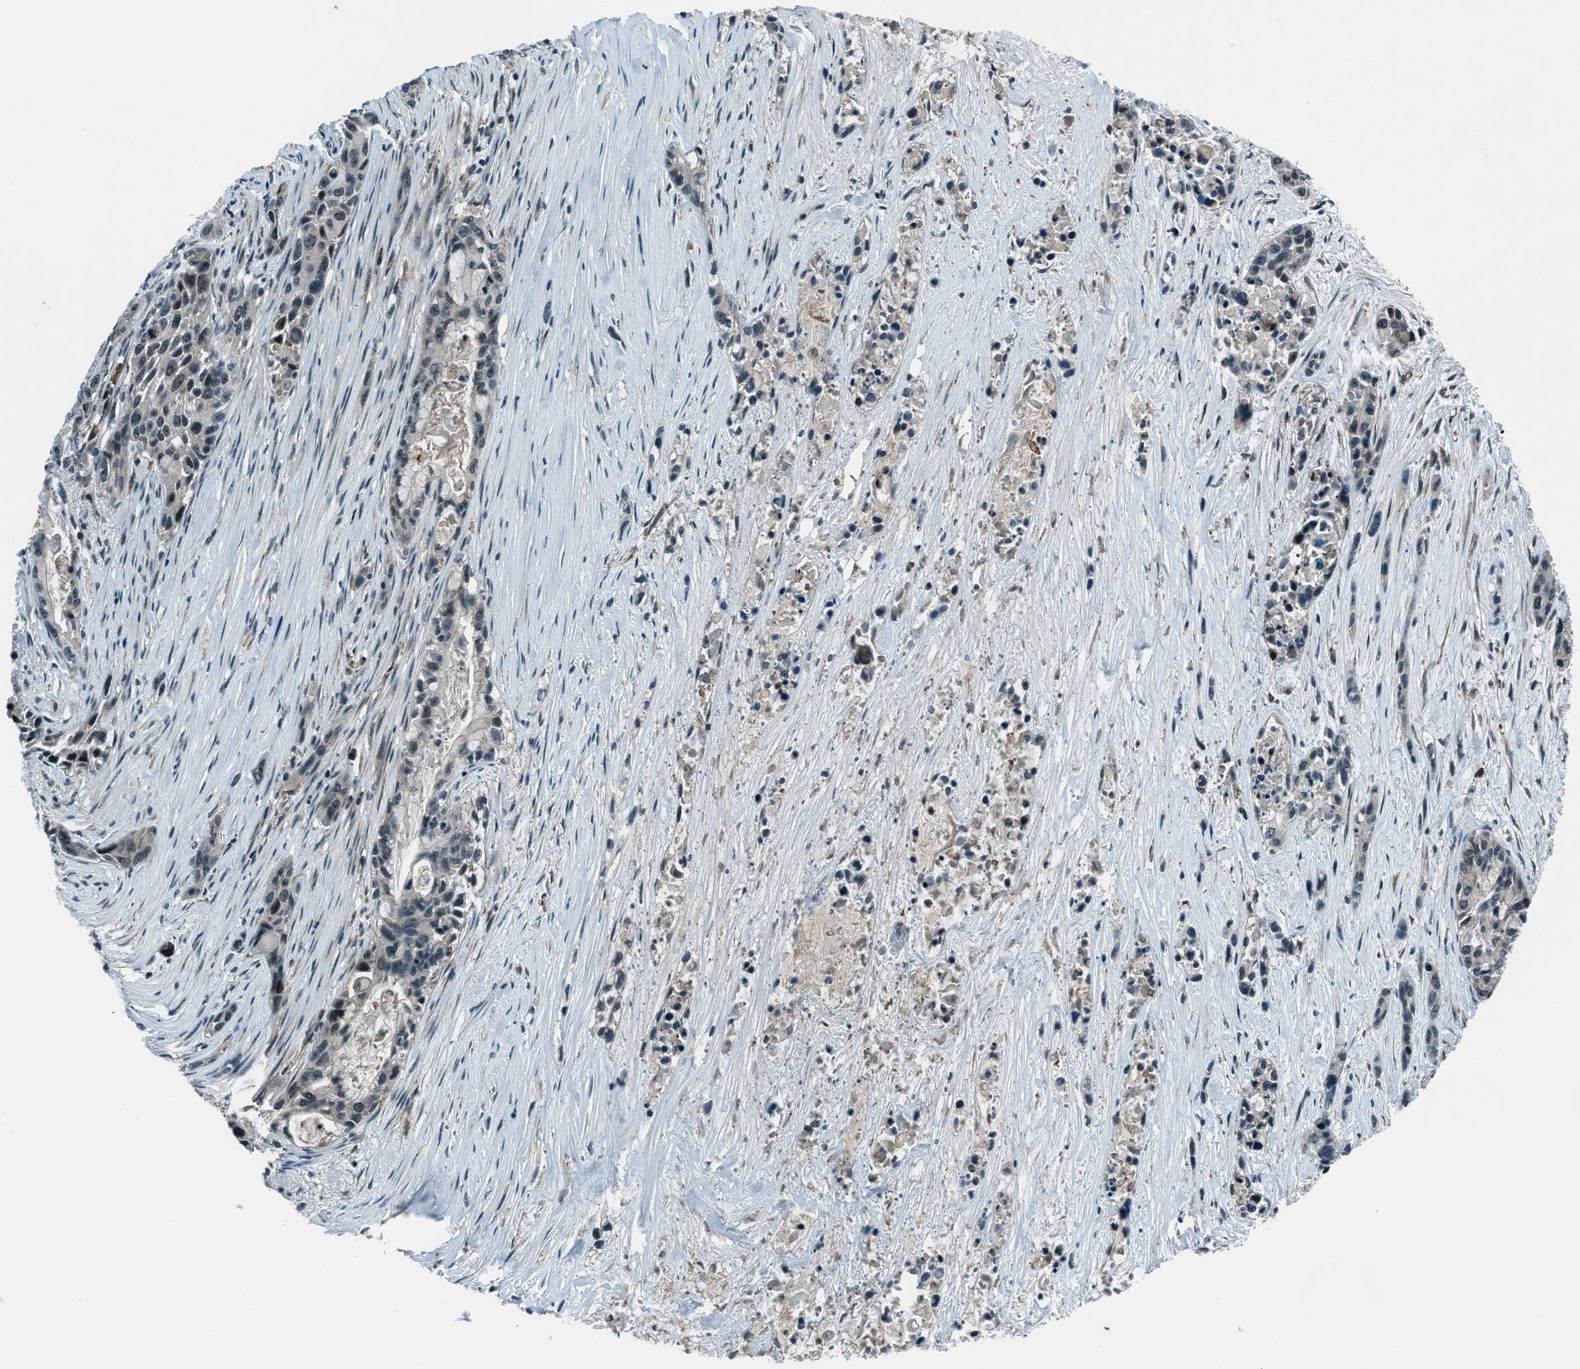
{"staining": {"intensity": "moderate", "quantity": "<25%", "location": "nuclear"}, "tissue": "pancreatic cancer", "cell_type": "Tumor cells", "image_type": "cancer", "snomed": [{"axis": "morphology", "description": "Adenocarcinoma, NOS"}, {"axis": "topography", "description": "Pancreas"}], "caption": "Human pancreatic cancer (adenocarcinoma) stained for a protein (brown) displays moderate nuclear positive staining in approximately <25% of tumor cells.", "gene": "ACTL9", "patient": {"sex": "male", "age": 53}}